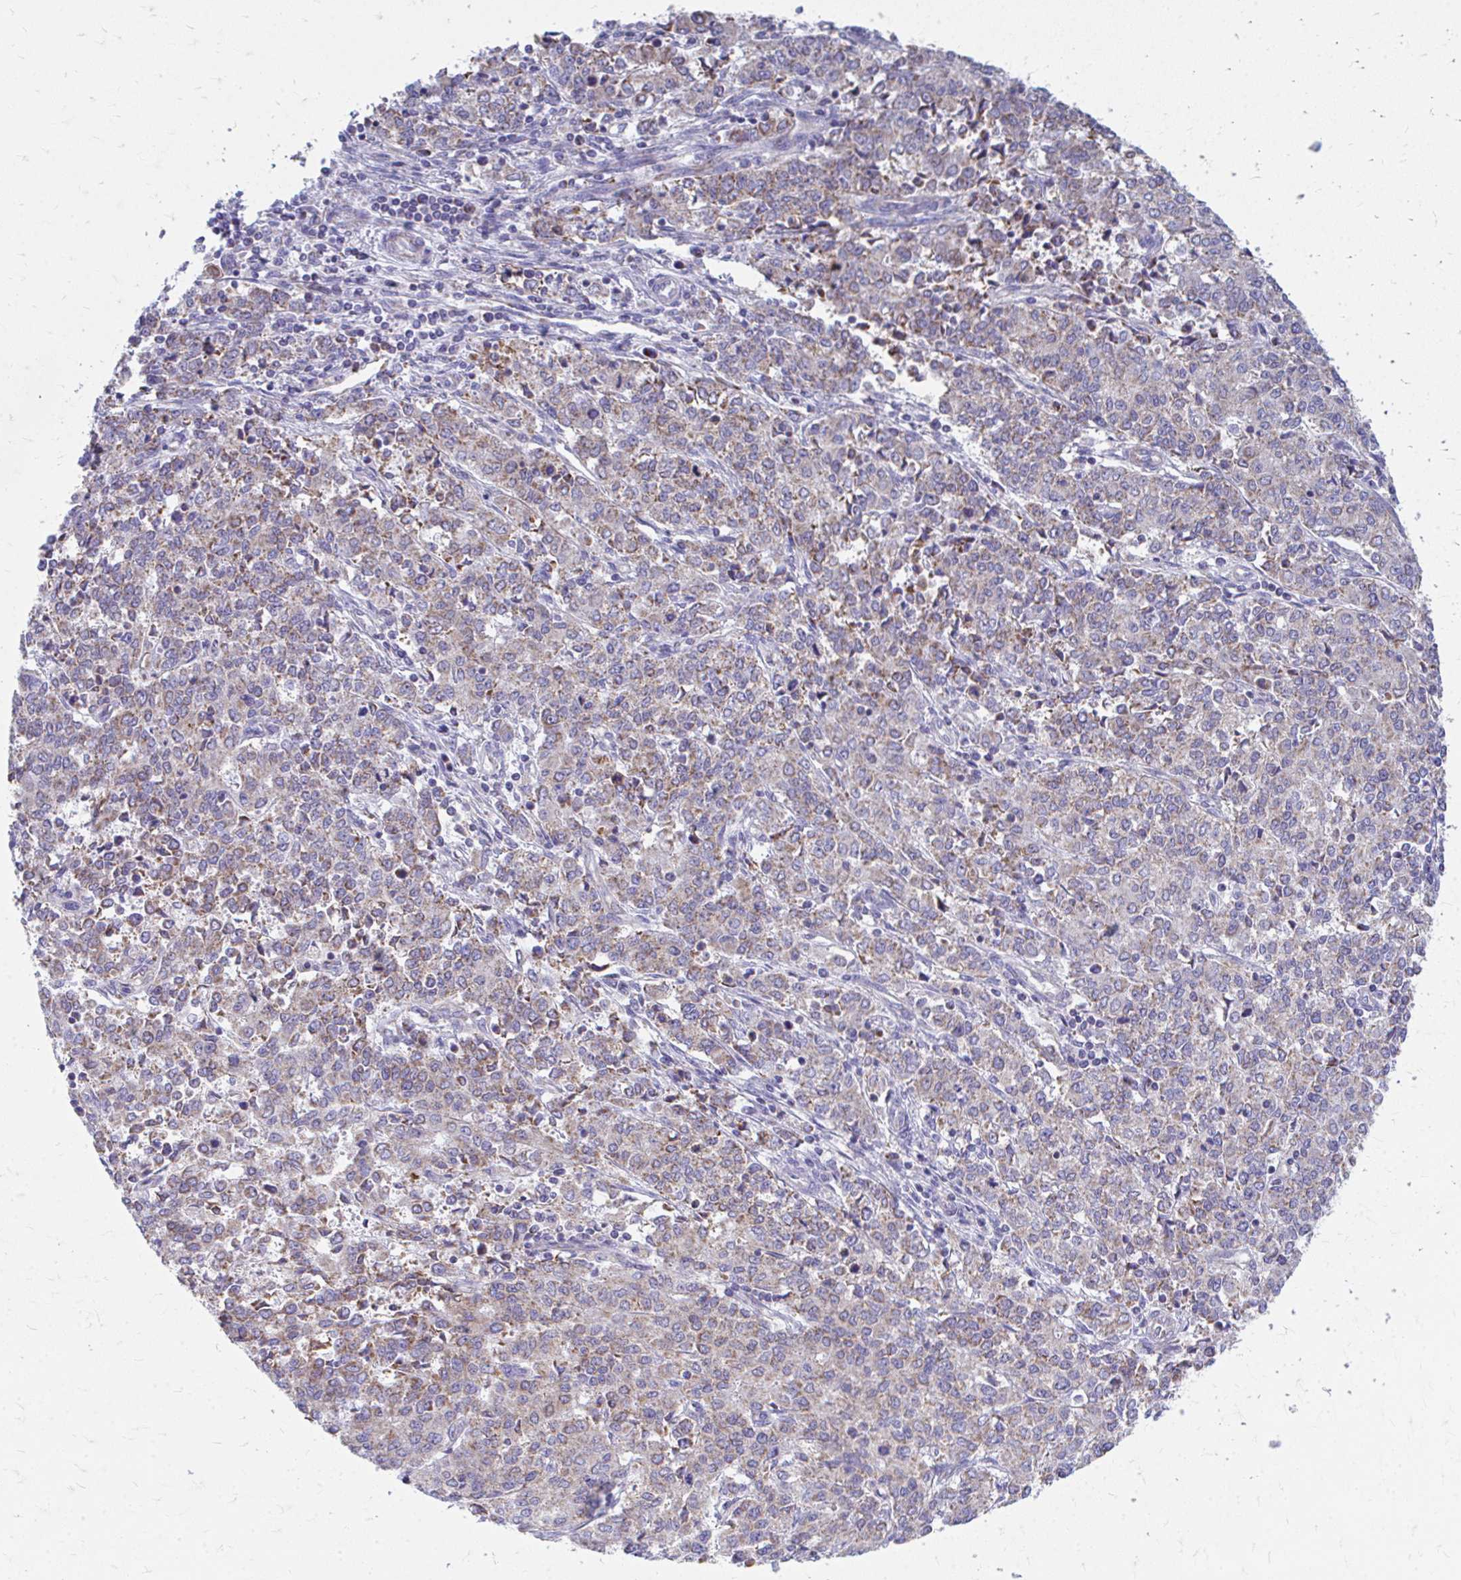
{"staining": {"intensity": "moderate", "quantity": ">75%", "location": "cytoplasmic/membranous"}, "tissue": "endometrial cancer", "cell_type": "Tumor cells", "image_type": "cancer", "snomed": [{"axis": "morphology", "description": "Adenocarcinoma, NOS"}, {"axis": "topography", "description": "Endometrium"}], "caption": "This is an image of immunohistochemistry staining of endometrial adenocarcinoma, which shows moderate positivity in the cytoplasmic/membranous of tumor cells.", "gene": "MRPL19", "patient": {"sex": "female", "age": 50}}